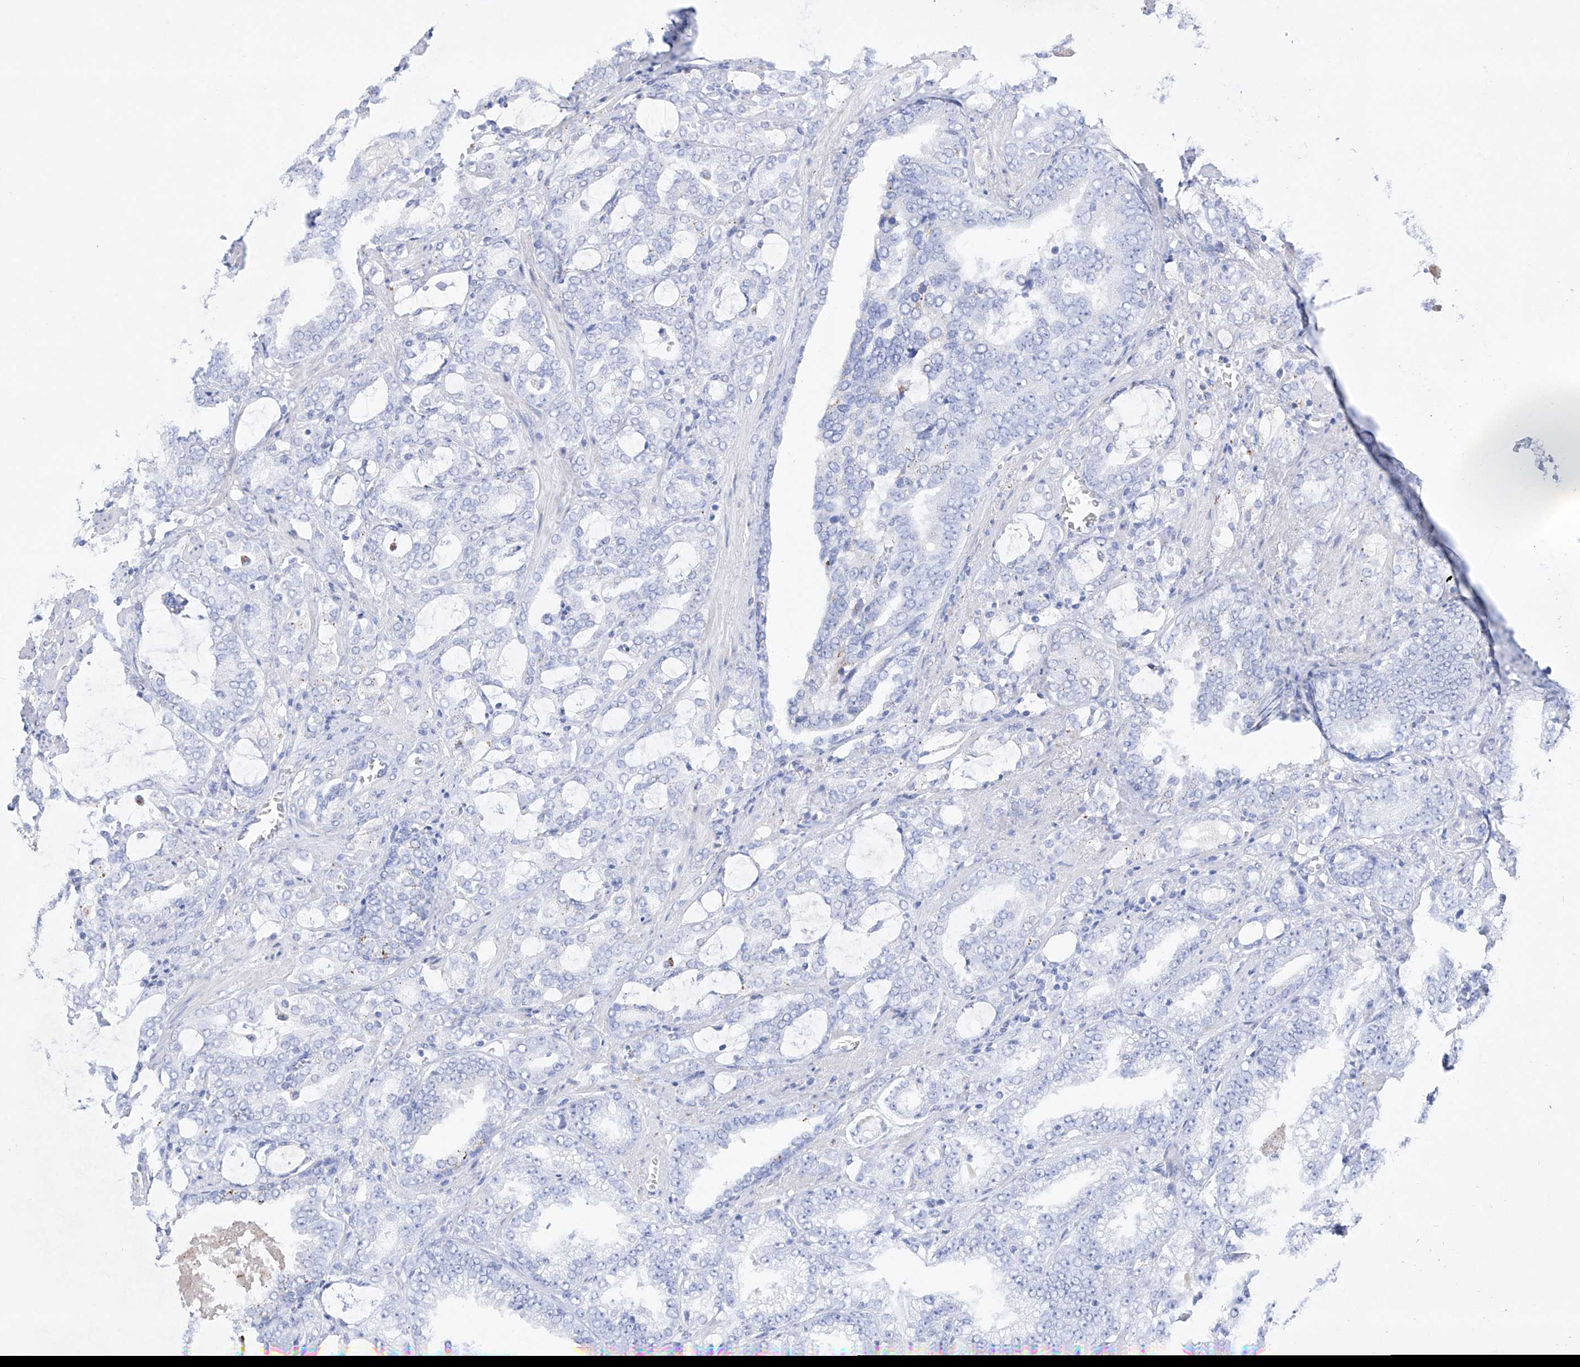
{"staining": {"intensity": "negative", "quantity": "none", "location": "none"}, "tissue": "prostate cancer", "cell_type": "Tumor cells", "image_type": "cancer", "snomed": [{"axis": "morphology", "description": "Adenocarcinoma, High grade"}, {"axis": "topography", "description": "Prostate and seminal vesicle, NOS"}], "caption": "There is no significant positivity in tumor cells of prostate cancer.", "gene": "LURAP1", "patient": {"sex": "male", "age": 67}}